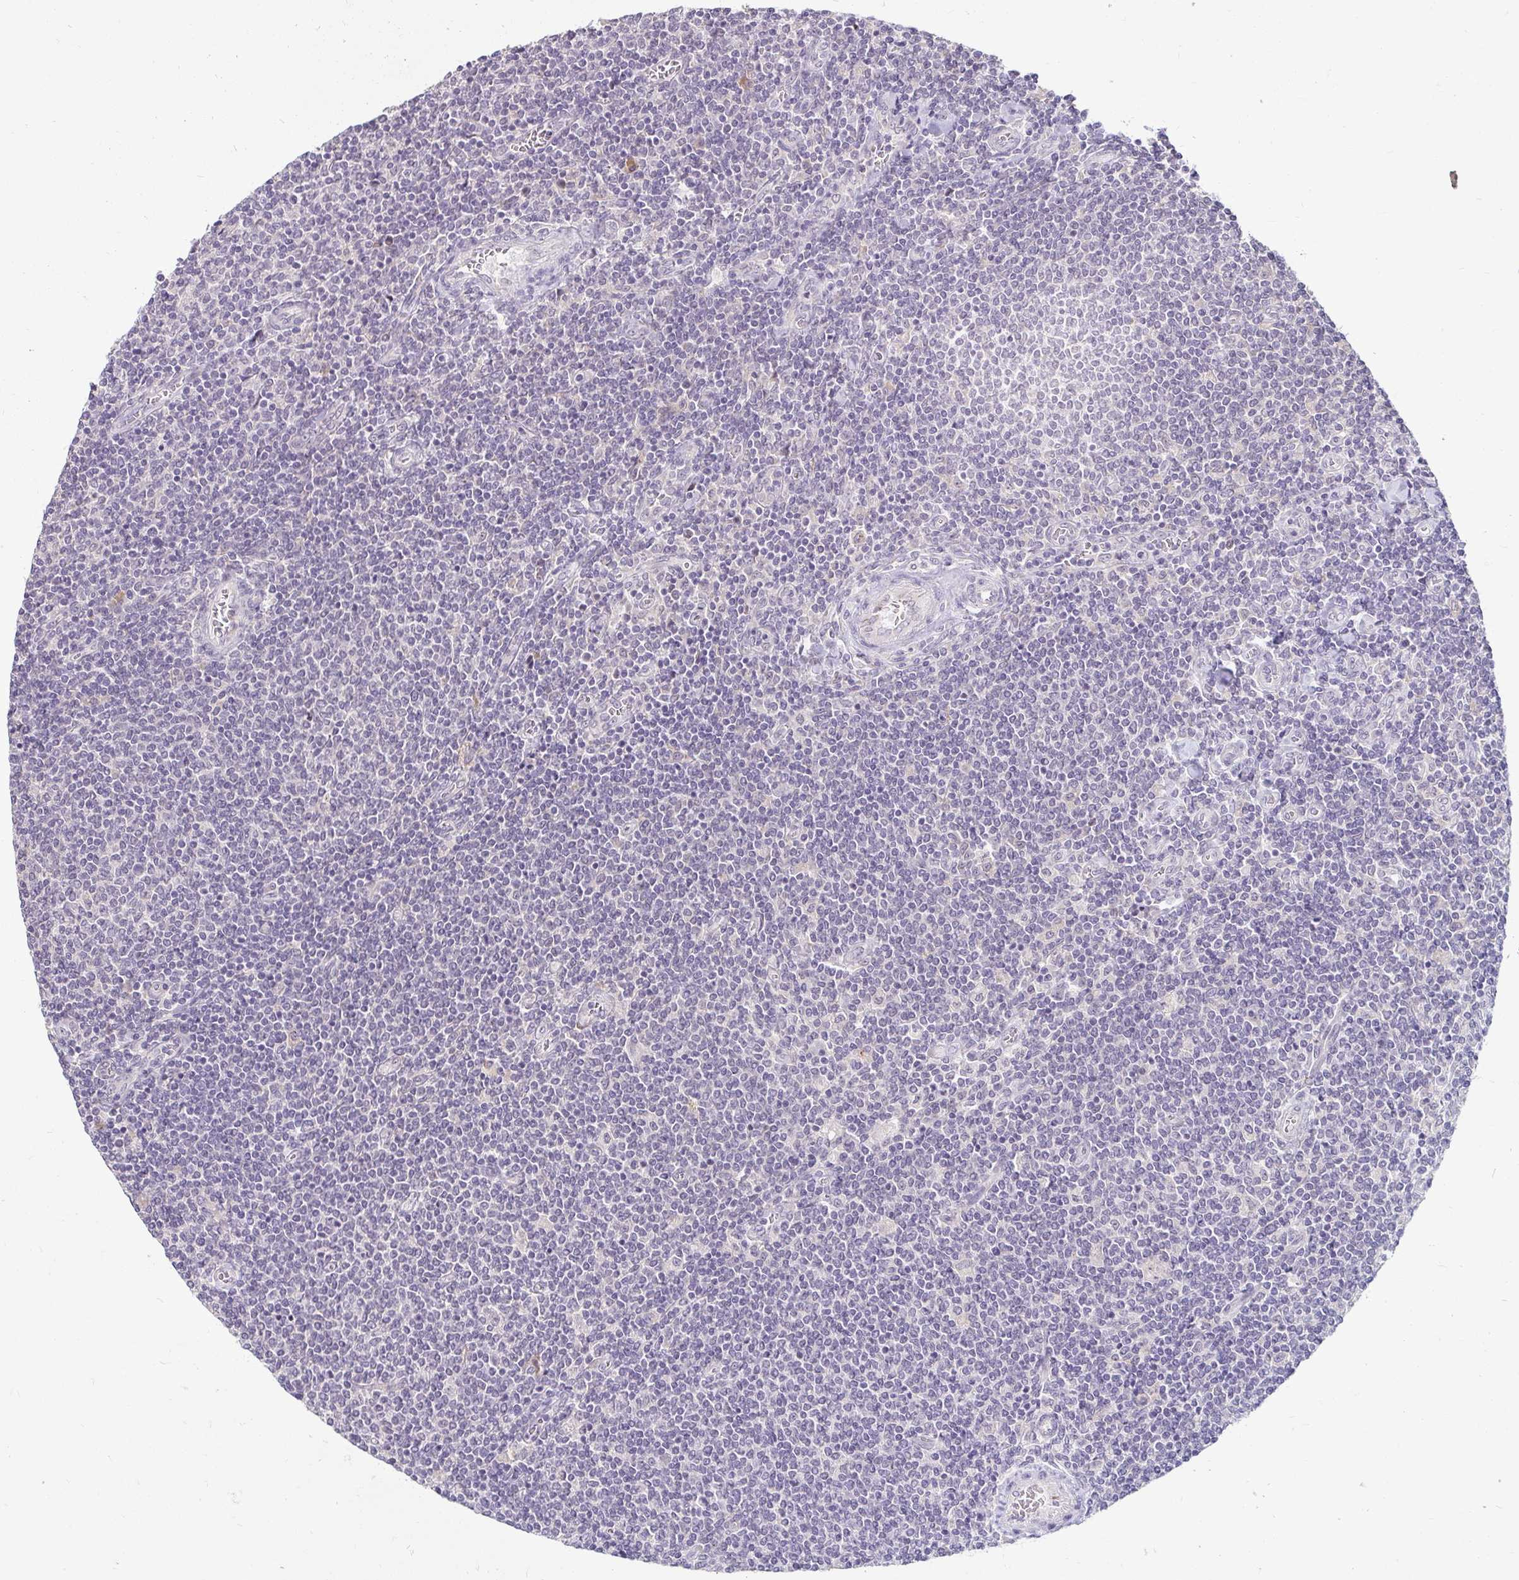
{"staining": {"intensity": "negative", "quantity": "none", "location": "none"}, "tissue": "lymphoma", "cell_type": "Tumor cells", "image_type": "cancer", "snomed": [{"axis": "morphology", "description": "Malignant lymphoma, non-Hodgkin's type, Low grade"}, {"axis": "topography", "description": "Lymph node"}], "caption": "There is no significant staining in tumor cells of low-grade malignant lymphoma, non-Hodgkin's type.", "gene": "DDN", "patient": {"sex": "male", "age": 52}}